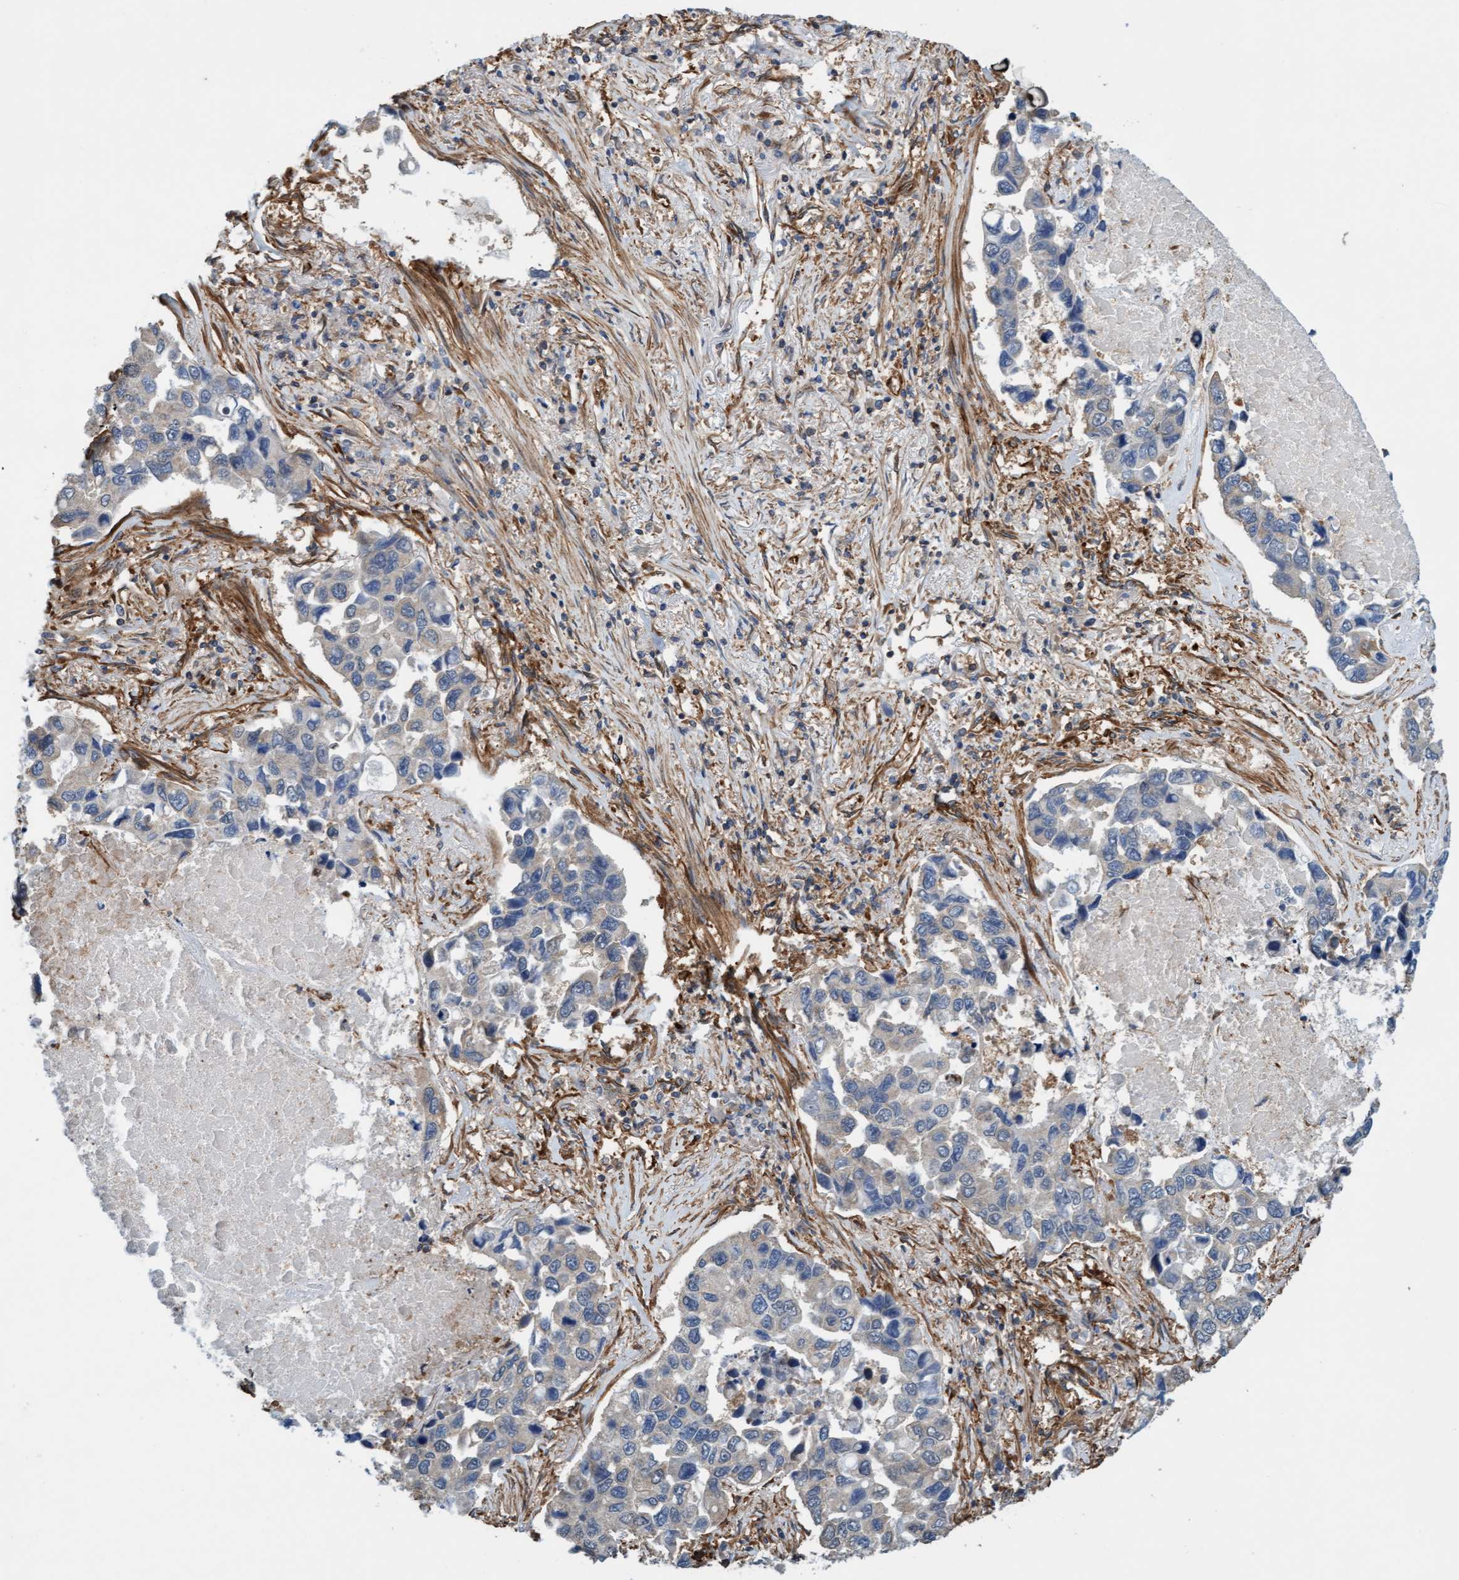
{"staining": {"intensity": "negative", "quantity": "none", "location": "none"}, "tissue": "lung cancer", "cell_type": "Tumor cells", "image_type": "cancer", "snomed": [{"axis": "morphology", "description": "Adenocarcinoma, NOS"}, {"axis": "topography", "description": "Lung"}], "caption": "Tumor cells are negative for protein expression in human lung adenocarcinoma.", "gene": "FMNL3", "patient": {"sex": "male", "age": 64}}